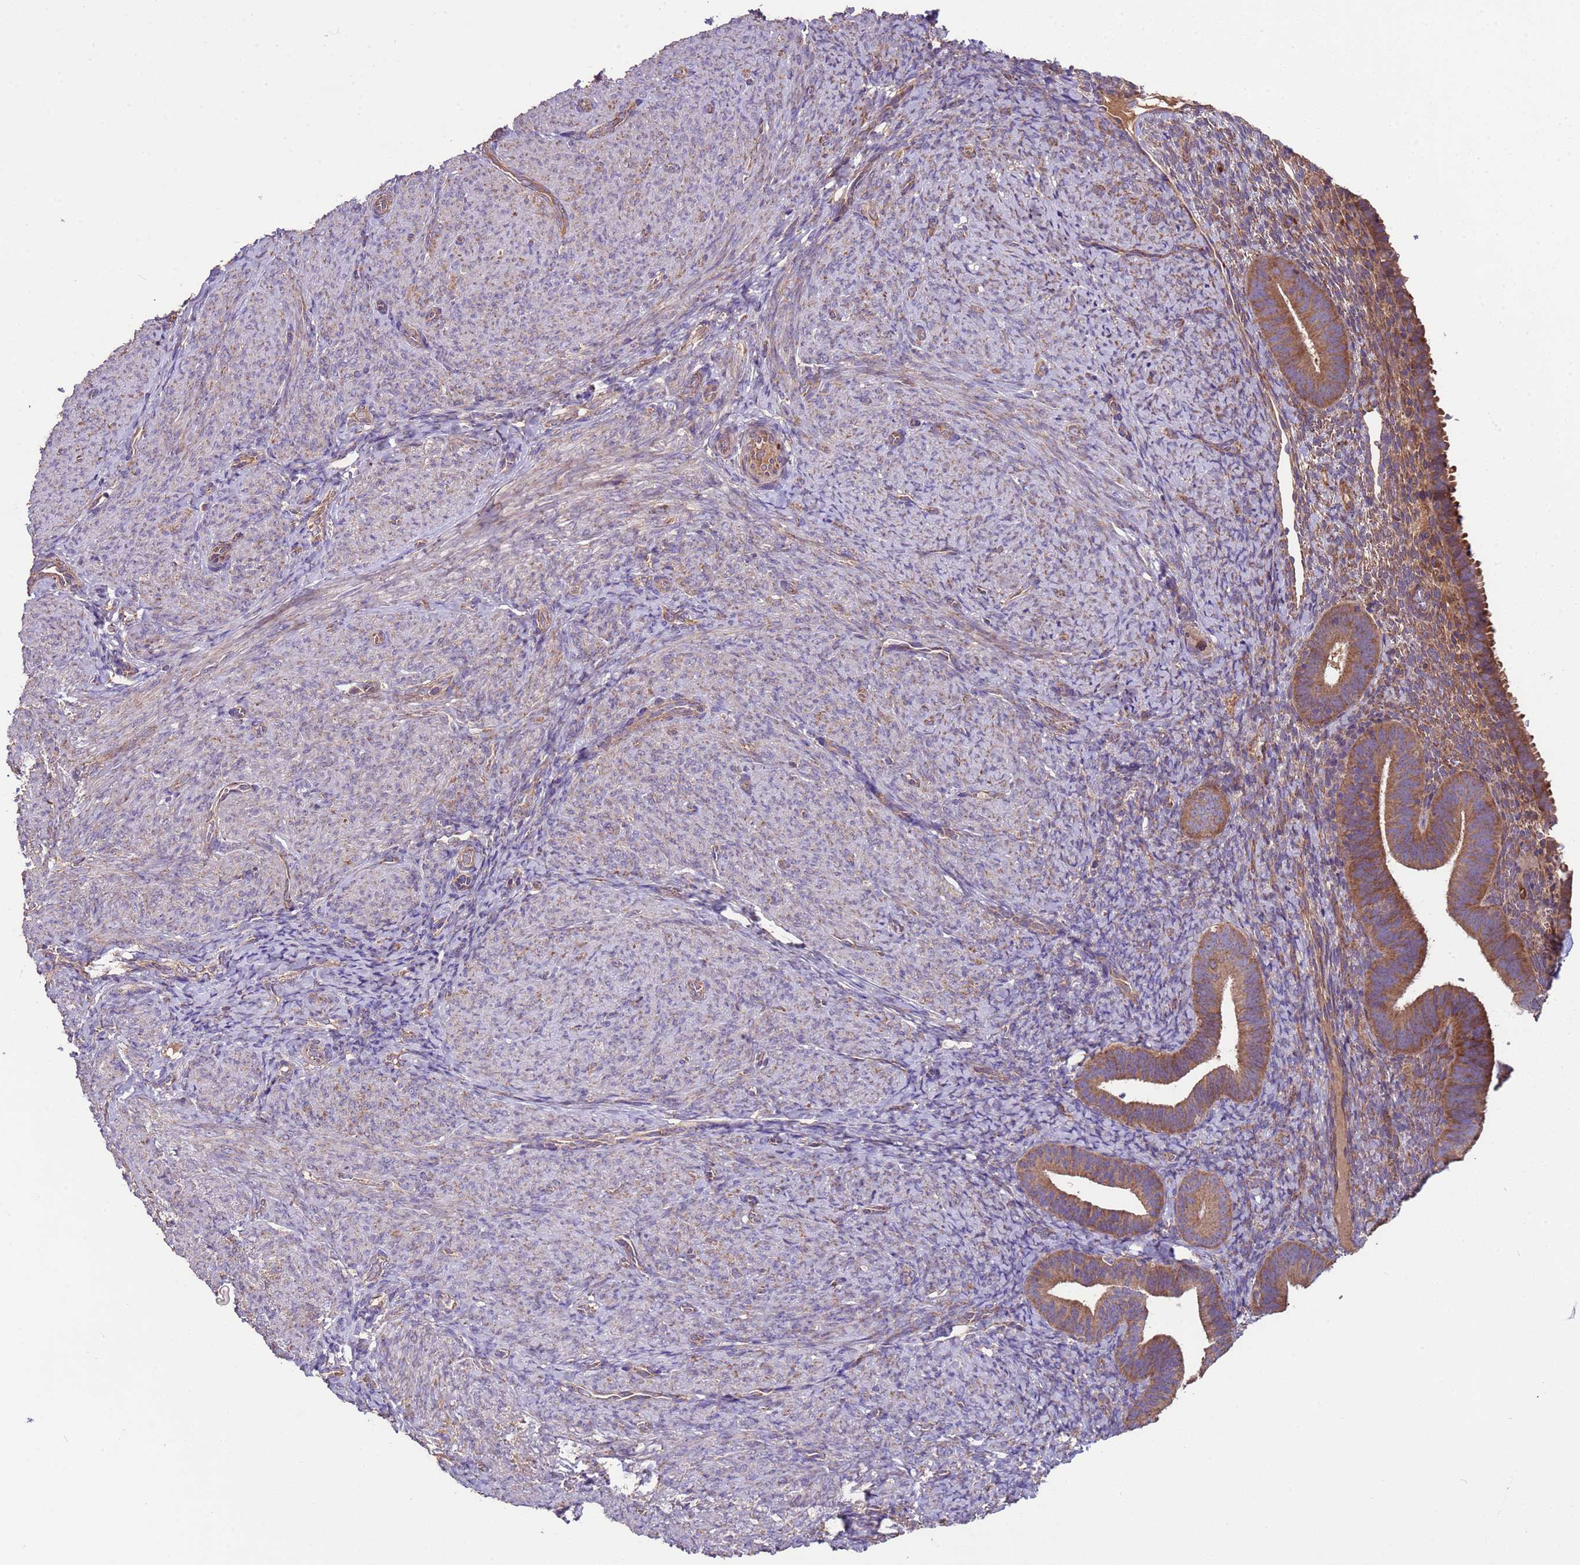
{"staining": {"intensity": "negative", "quantity": "none", "location": "none"}, "tissue": "endometrium", "cell_type": "Cells in endometrial stroma", "image_type": "normal", "snomed": [{"axis": "morphology", "description": "Normal tissue, NOS"}, {"axis": "topography", "description": "Endometrium"}], "caption": "Immunohistochemistry of unremarkable human endometrium shows no positivity in cells in endometrial stroma.", "gene": "EEF1AKMT1", "patient": {"sex": "female", "age": 65}}